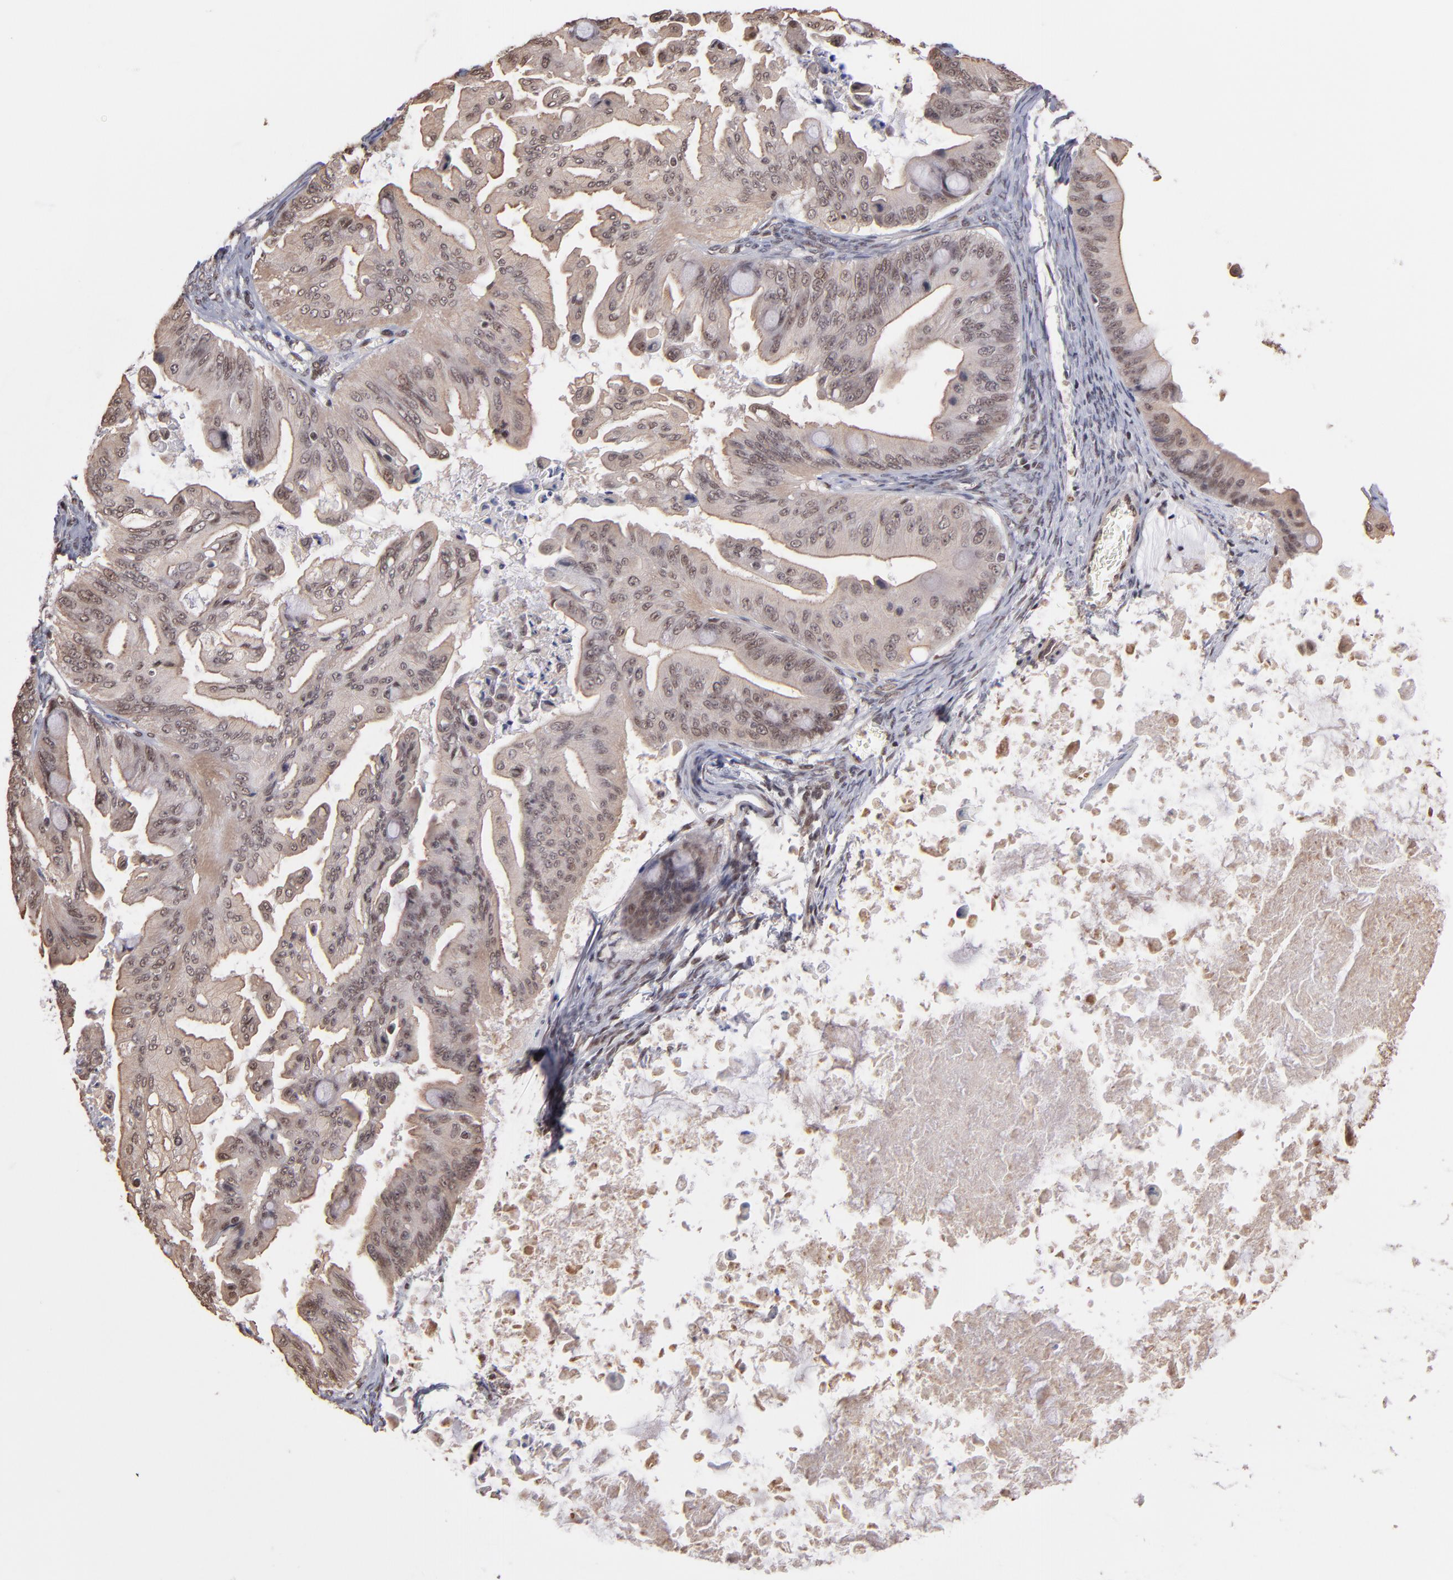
{"staining": {"intensity": "weak", "quantity": "<25%", "location": "nuclear"}, "tissue": "ovarian cancer", "cell_type": "Tumor cells", "image_type": "cancer", "snomed": [{"axis": "morphology", "description": "Cystadenocarcinoma, mucinous, NOS"}, {"axis": "topography", "description": "Ovary"}], "caption": "Immunohistochemical staining of ovarian cancer displays no significant staining in tumor cells.", "gene": "TERF2", "patient": {"sex": "female", "age": 37}}